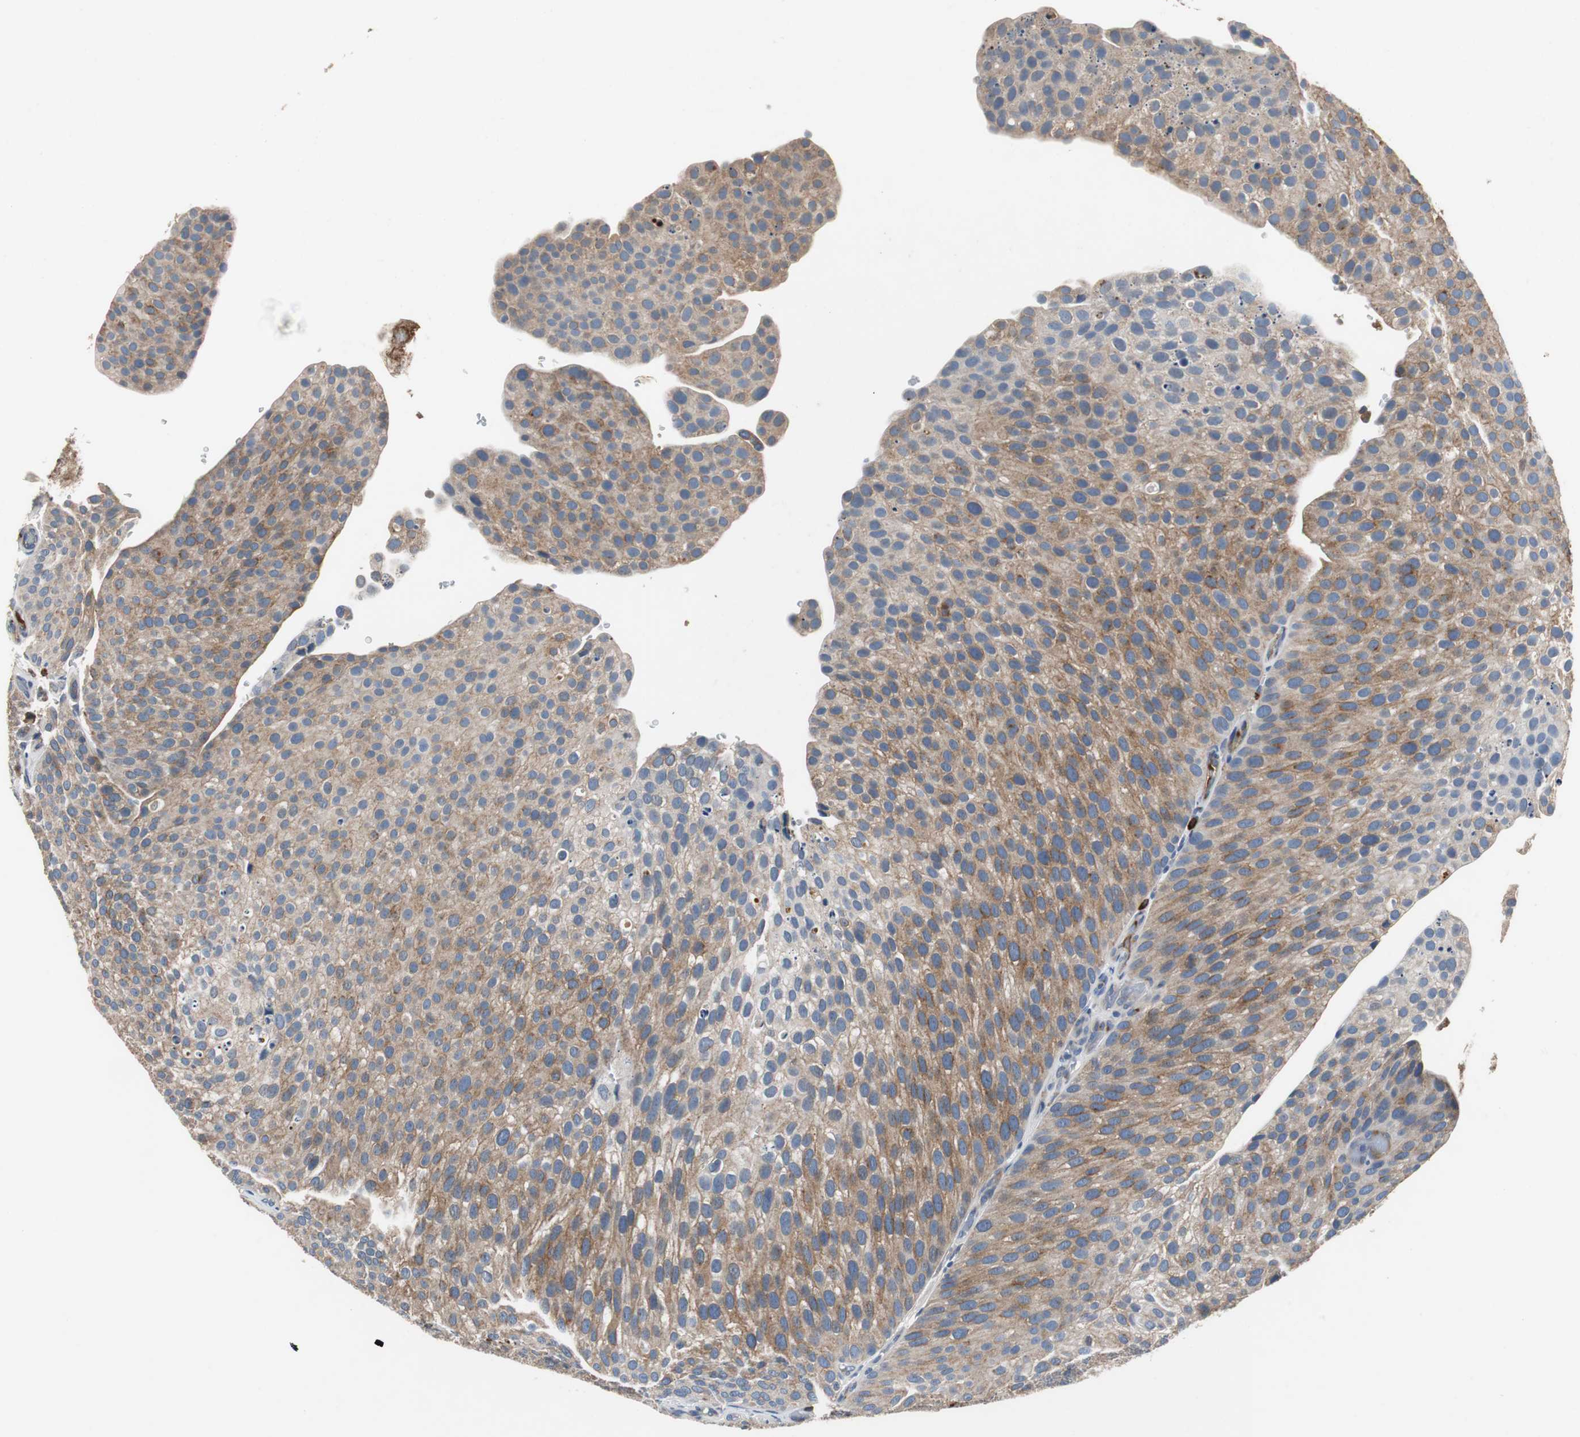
{"staining": {"intensity": "moderate", "quantity": ">75%", "location": "cytoplasmic/membranous"}, "tissue": "urothelial cancer", "cell_type": "Tumor cells", "image_type": "cancer", "snomed": [{"axis": "morphology", "description": "Urothelial carcinoma, Low grade"}, {"axis": "topography", "description": "Smooth muscle"}, {"axis": "topography", "description": "Urinary bladder"}], "caption": "Human urothelial cancer stained for a protein (brown) demonstrates moderate cytoplasmic/membranous positive positivity in approximately >75% of tumor cells.", "gene": "SORT1", "patient": {"sex": "male", "age": 60}}